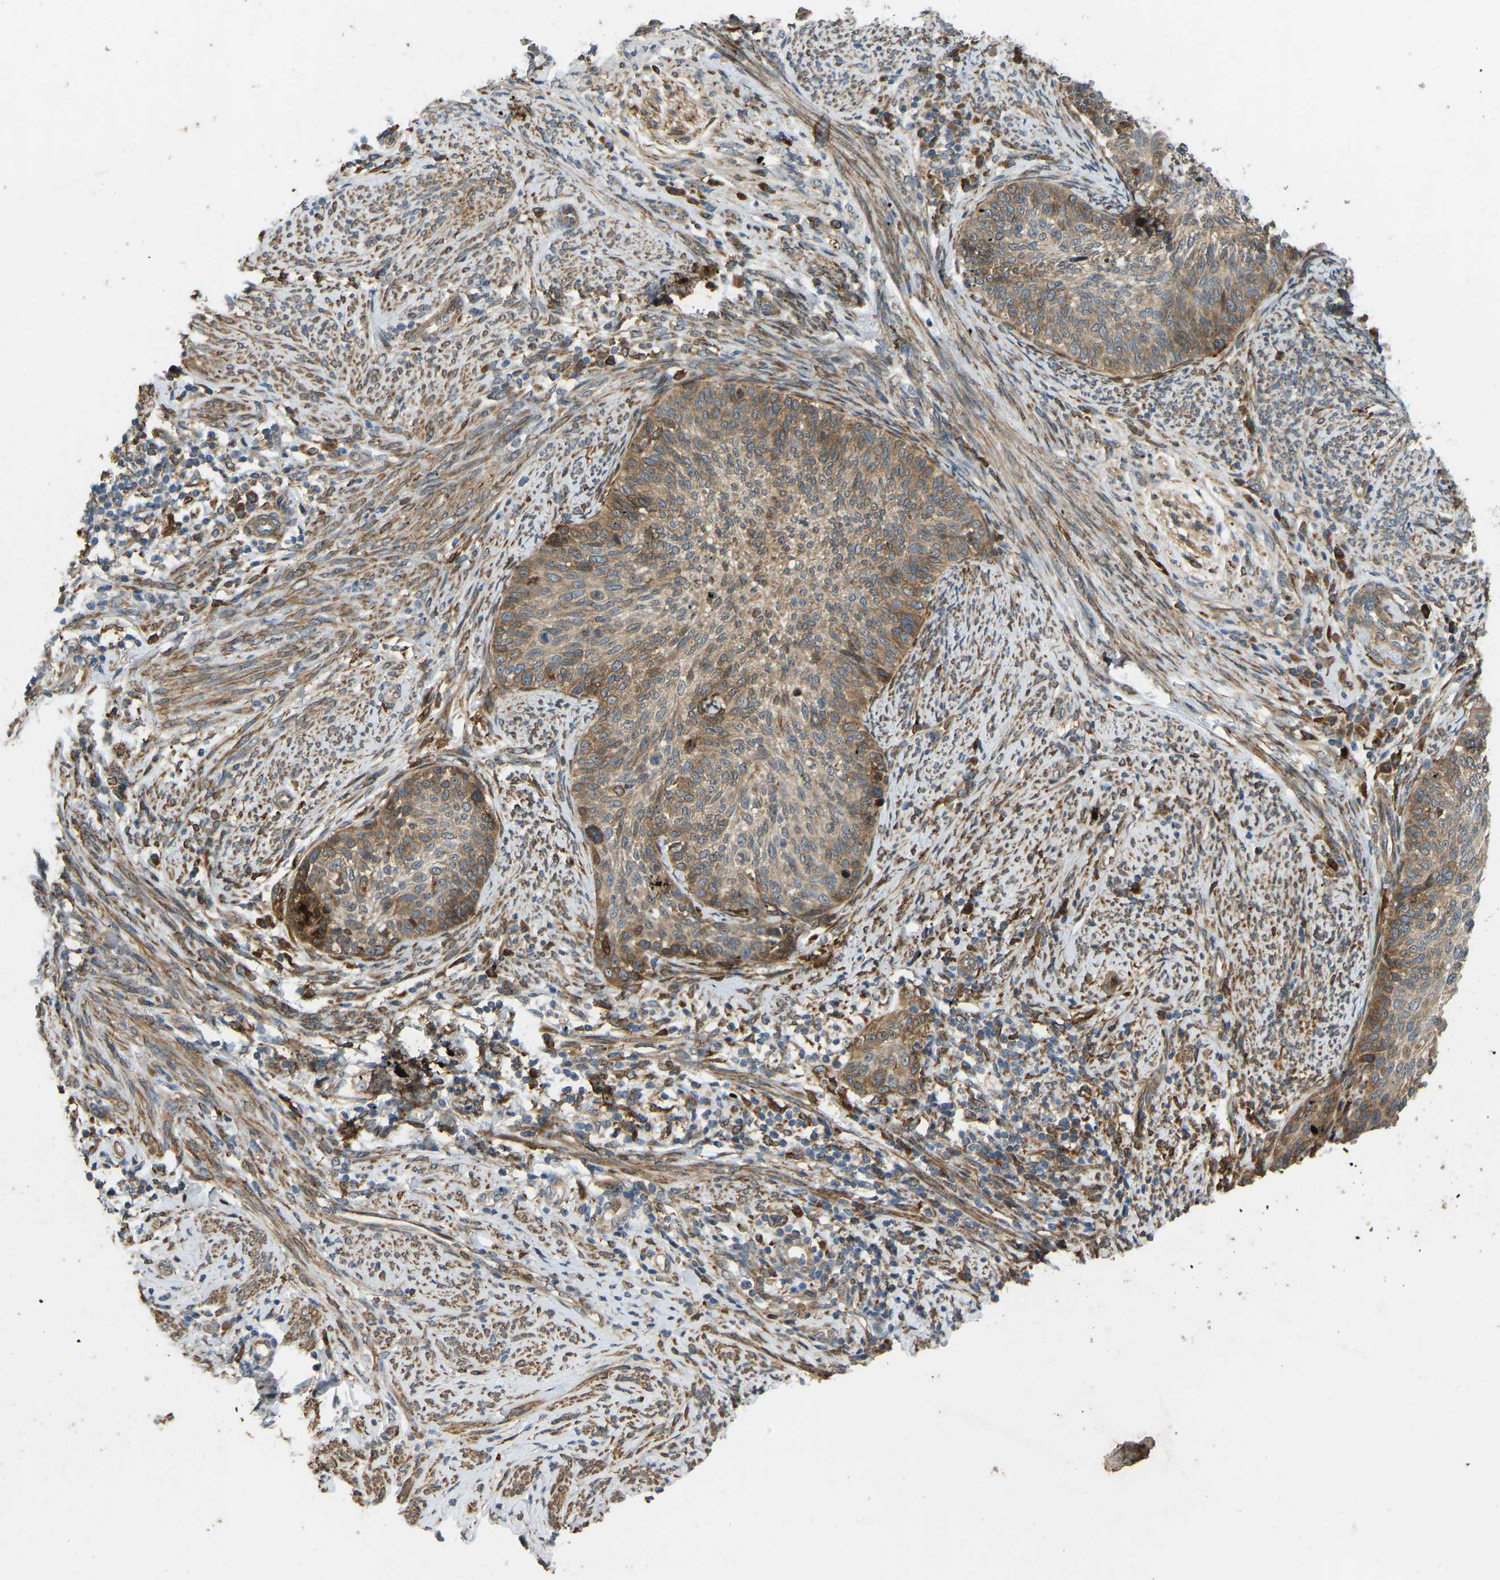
{"staining": {"intensity": "moderate", "quantity": ">75%", "location": "cytoplasmic/membranous"}, "tissue": "cervical cancer", "cell_type": "Tumor cells", "image_type": "cancer", "snomed": [{"axis": "morphology", "description": "Squamous cell carcinoma, NOS"}, {"axis": "topography", "description": "Cervix"}], "caption": "IHC (DAB (3,3'-diaminobenzidine)) staining of human cervical squamous cell carcinoma shows moderate cytoplasmic/membranous protein staining in approximately >75% of tumor cells.", "gene": "OS9", "patient": {"sex": "female", "age": 70}}